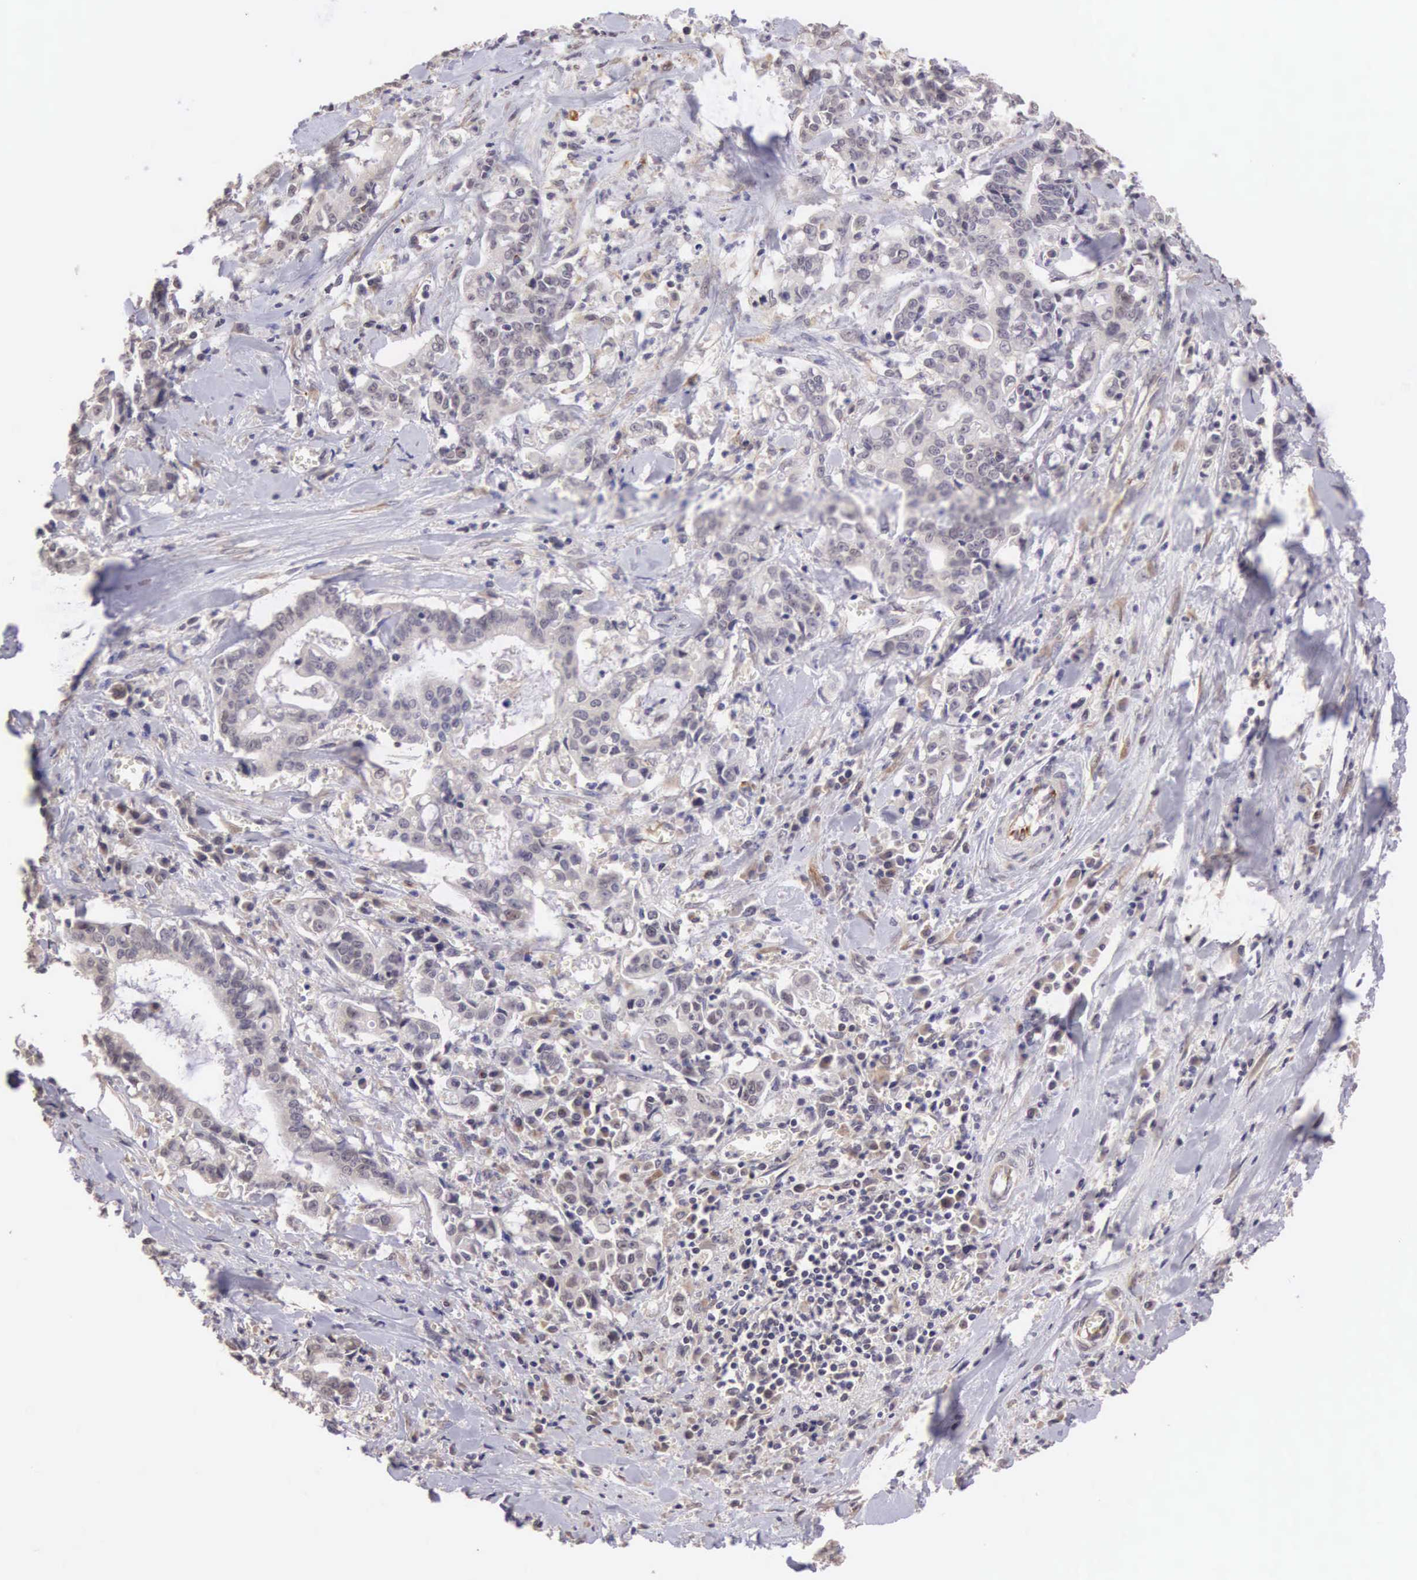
{"staining": {"intensity": "weak", "quantity": "<25%", "location": "cytoplasmic/membranous,nuclear"}, "tissue": "liver cancer", "cell_type": "Tumor cells", "image_type": "cancer", "snomed": [{"axis": "morphology", "description": "Cholangiocarcinoma"}, {"axis": "topography", "description": "Liver"}], "caption": "IHC image of liver cholangiocarcinoma stained for a protein (brown), which shows no positivity in tumor cells.", "gene": "CDC45", "patient": {"sex": "male", "age": 57}}